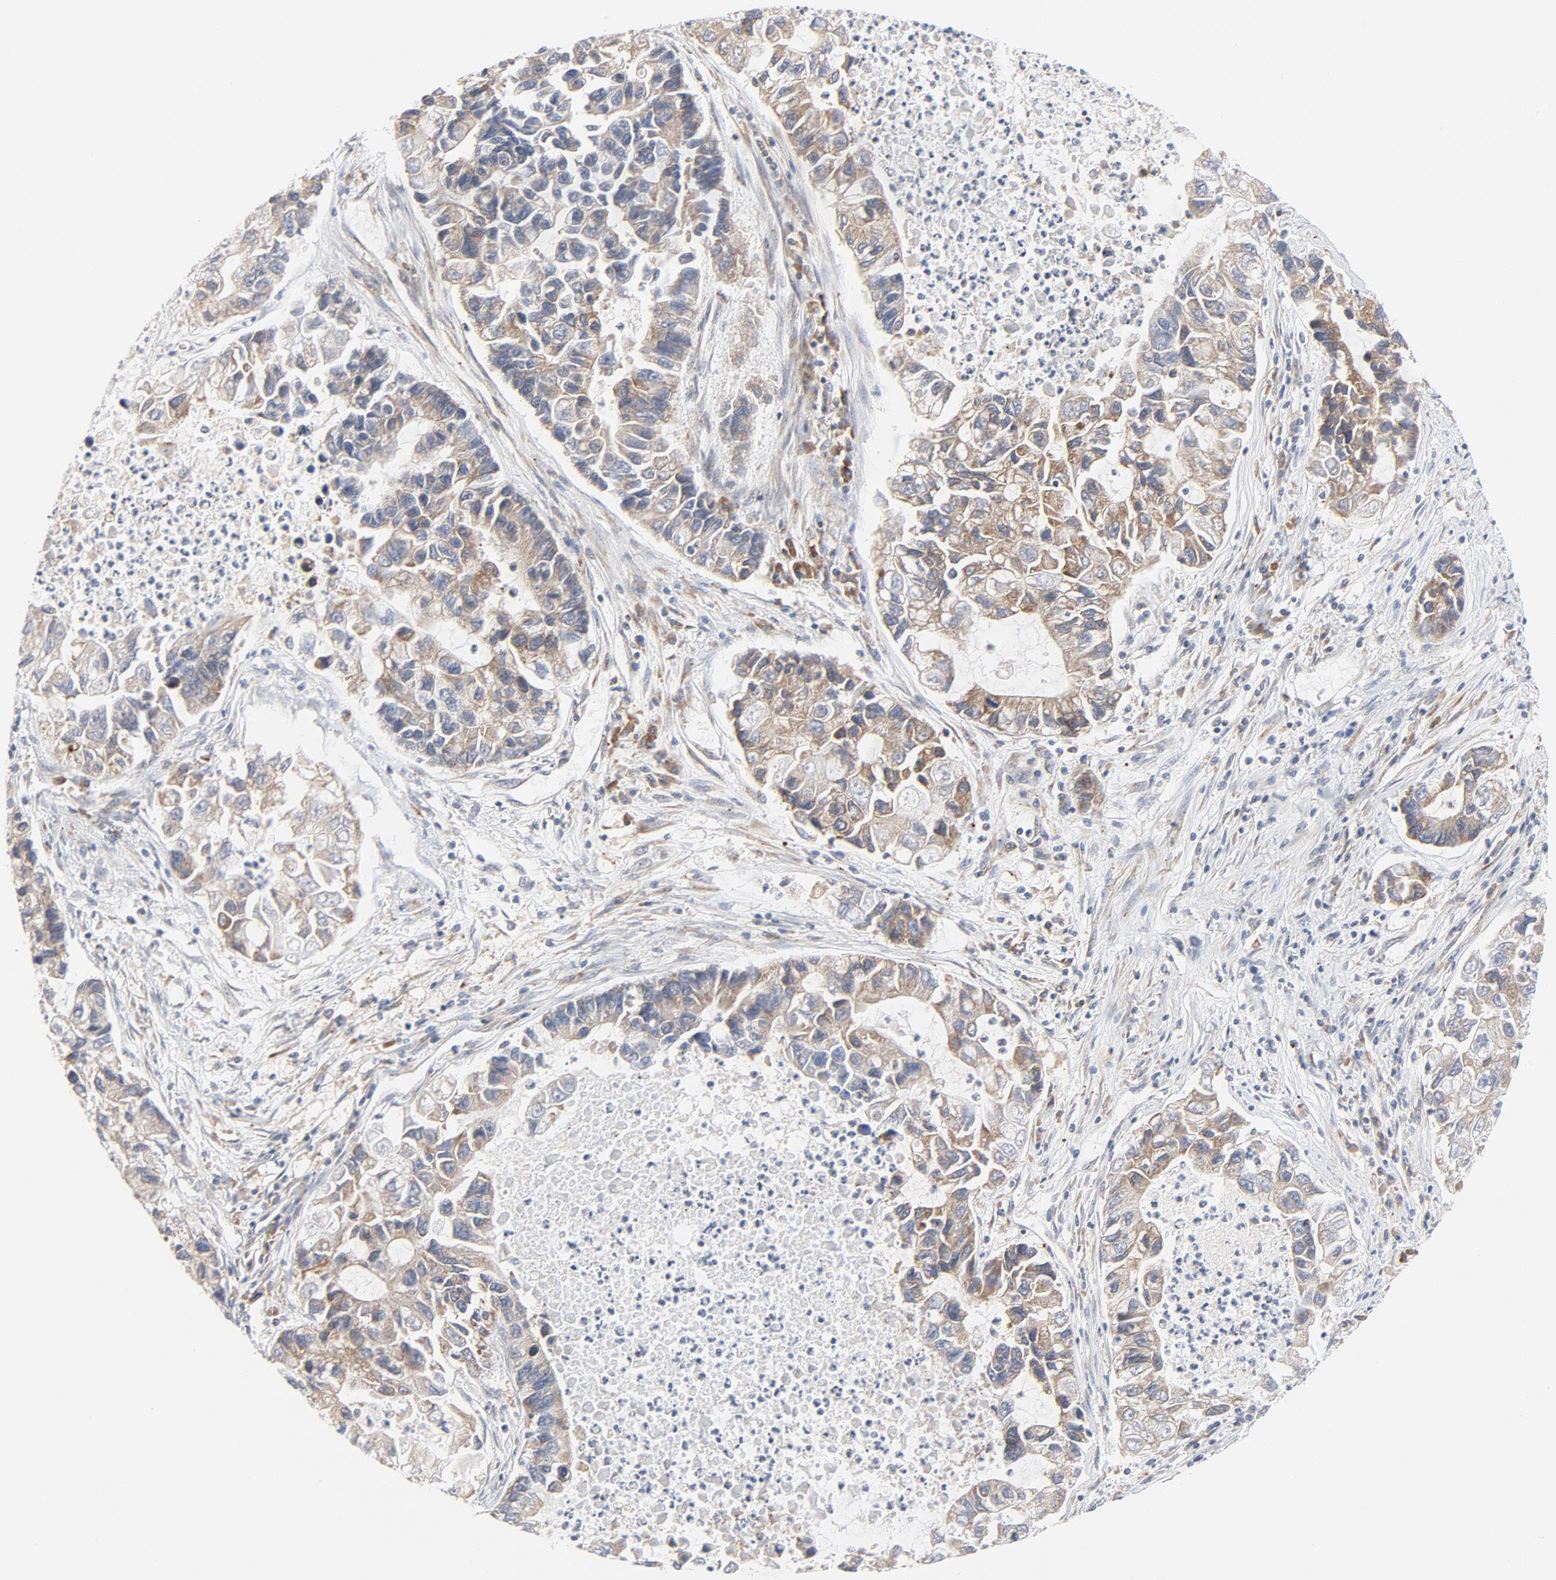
{"staining": {"intensity": "moderate", "quantity": "25%-75%", "location": "cytoplasmic/membranous"}, "tissue": "lung cancer", "cell_type": "Tumor cells", "image_type": "cancer", "snomed": [{"axis": "morphology", "description": "Adenocarcinoma, NOS"}, {"axis": "topography", "description": "Lung"}], "caption": "A high-resolution image shows immunohistochemistry (IHC) staining of lung cancer, which displays moderate cytoplasmic/membranous positivity in approximately 25%-75% of tumor cells.", "gene": "LRP6", "patient": {"sex": "female", "age": 51}}